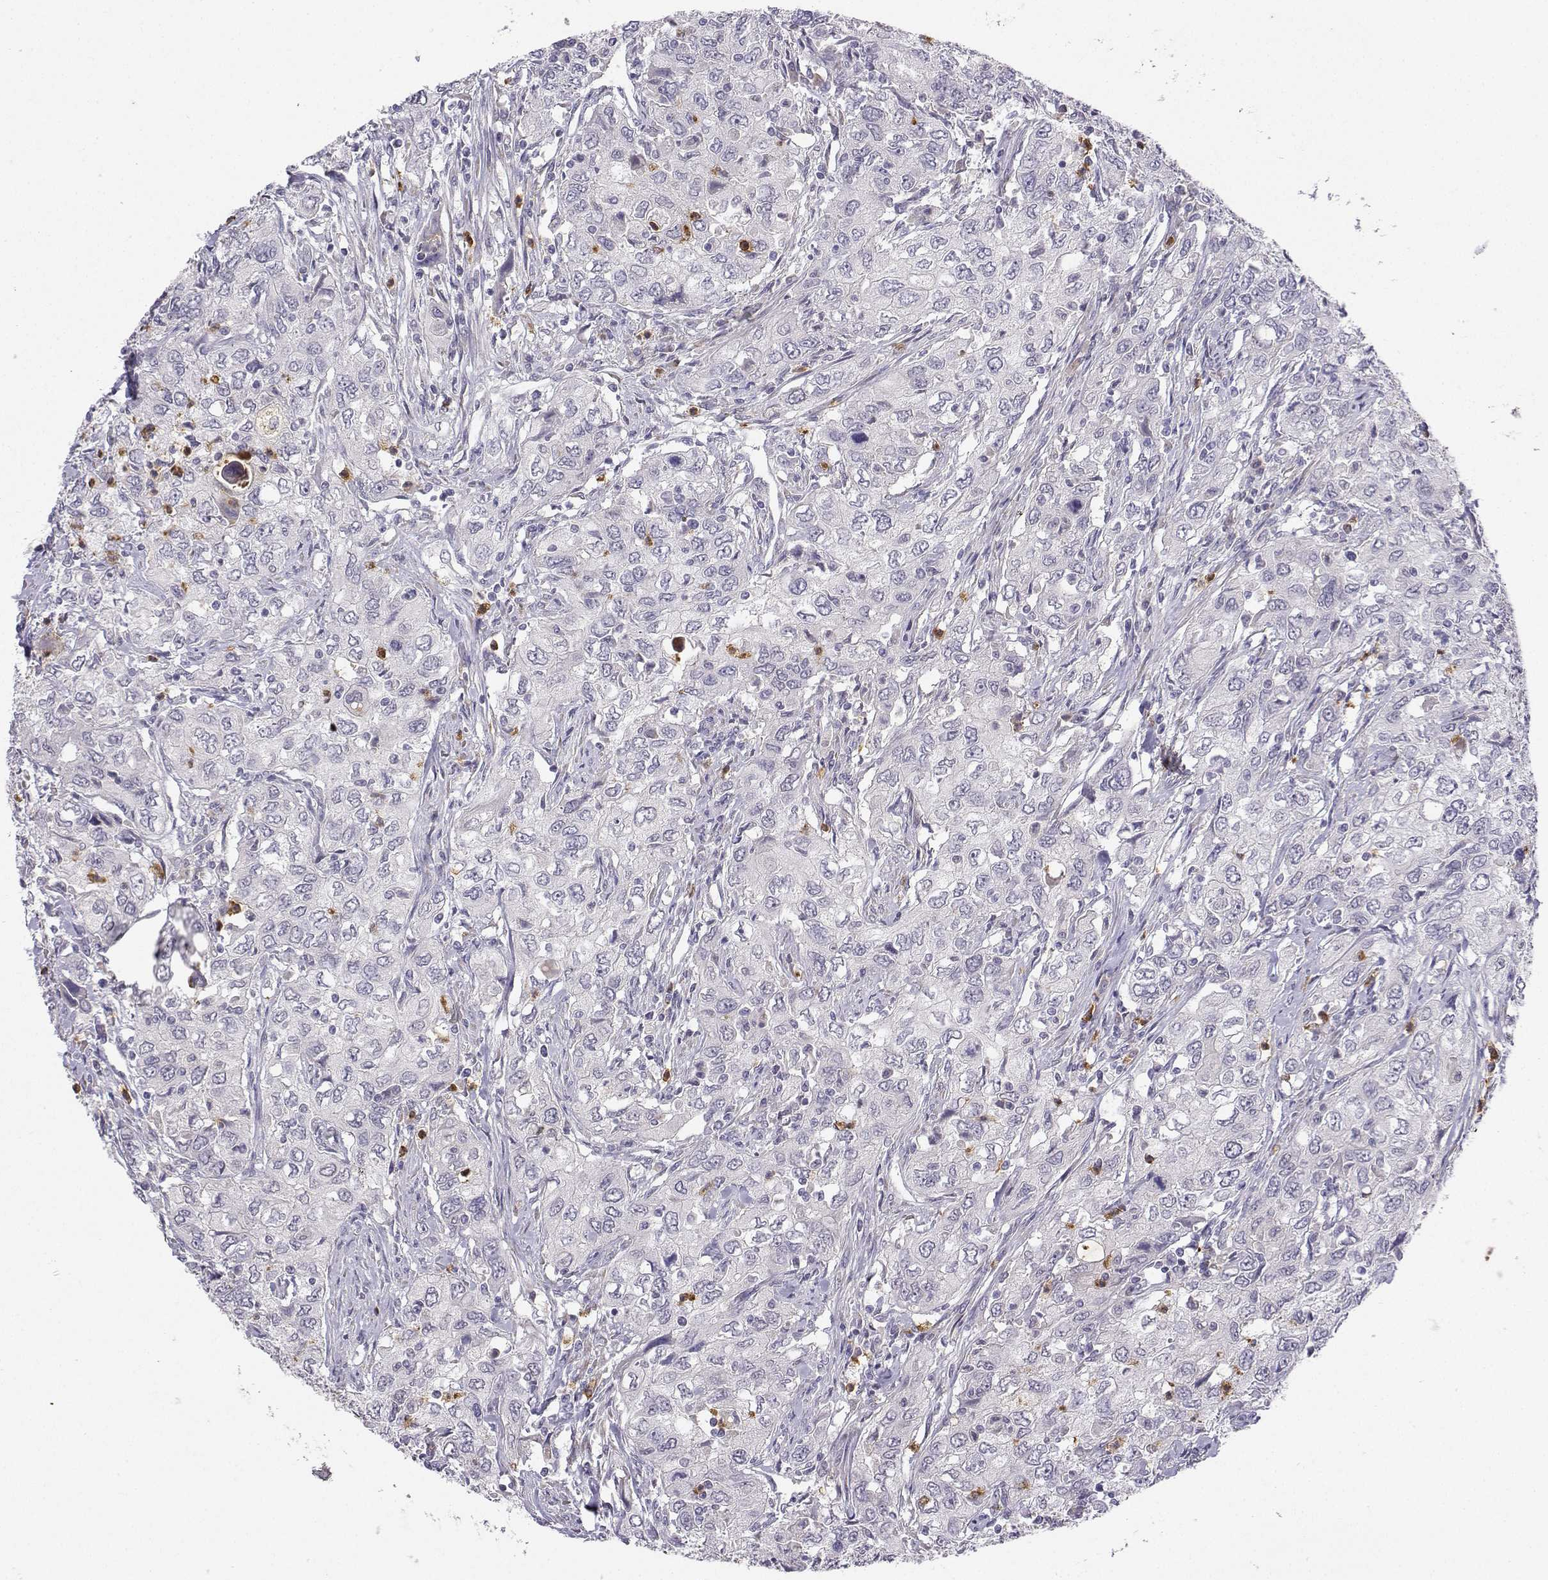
{"staining": {"intensity": "negative", "quantity": "none", "location": "none"}, "tissue": "urothelial cancer", "cell_type": "Tumor cells", "image_type": "cancer", "snomed": [{"axis": "morphology", "description": "Urothelial carcinoma, High grade"}, {"axis": "topography", "description": "Urinary bladder"}], "caption": "A micrograph of urothelial cancer stained for a protein exhibits no brown staining in tumor cells.", "gene": "CALY", "patient": {"sex": "male", "age": 76}}